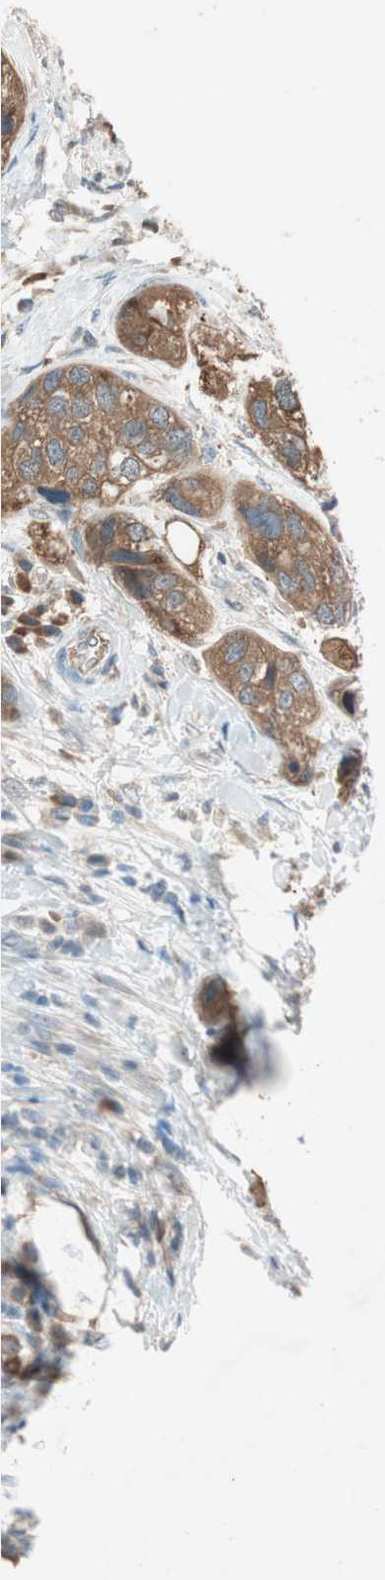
{"staining": {"intensity": "moderate", "quantity": ">75%", "location": "cytoplasmic/membranous"}, "tissue": "urothelial cancer", "cell_type": "Tumor cells", "image_type": "cancer", "snomed": [{"axis": "morphology", "description": "Urothelial carcinoma, High grade"}, {"axis": "topography", "description": "Urinary bladder"}], "caption": "An image of urothelial cancer stained for a protein displays moderate cytoplasmic/membranous brown staining in tumor cells.", "gene": "NCLN", "patient": {"sex": "female", "age": 64}}